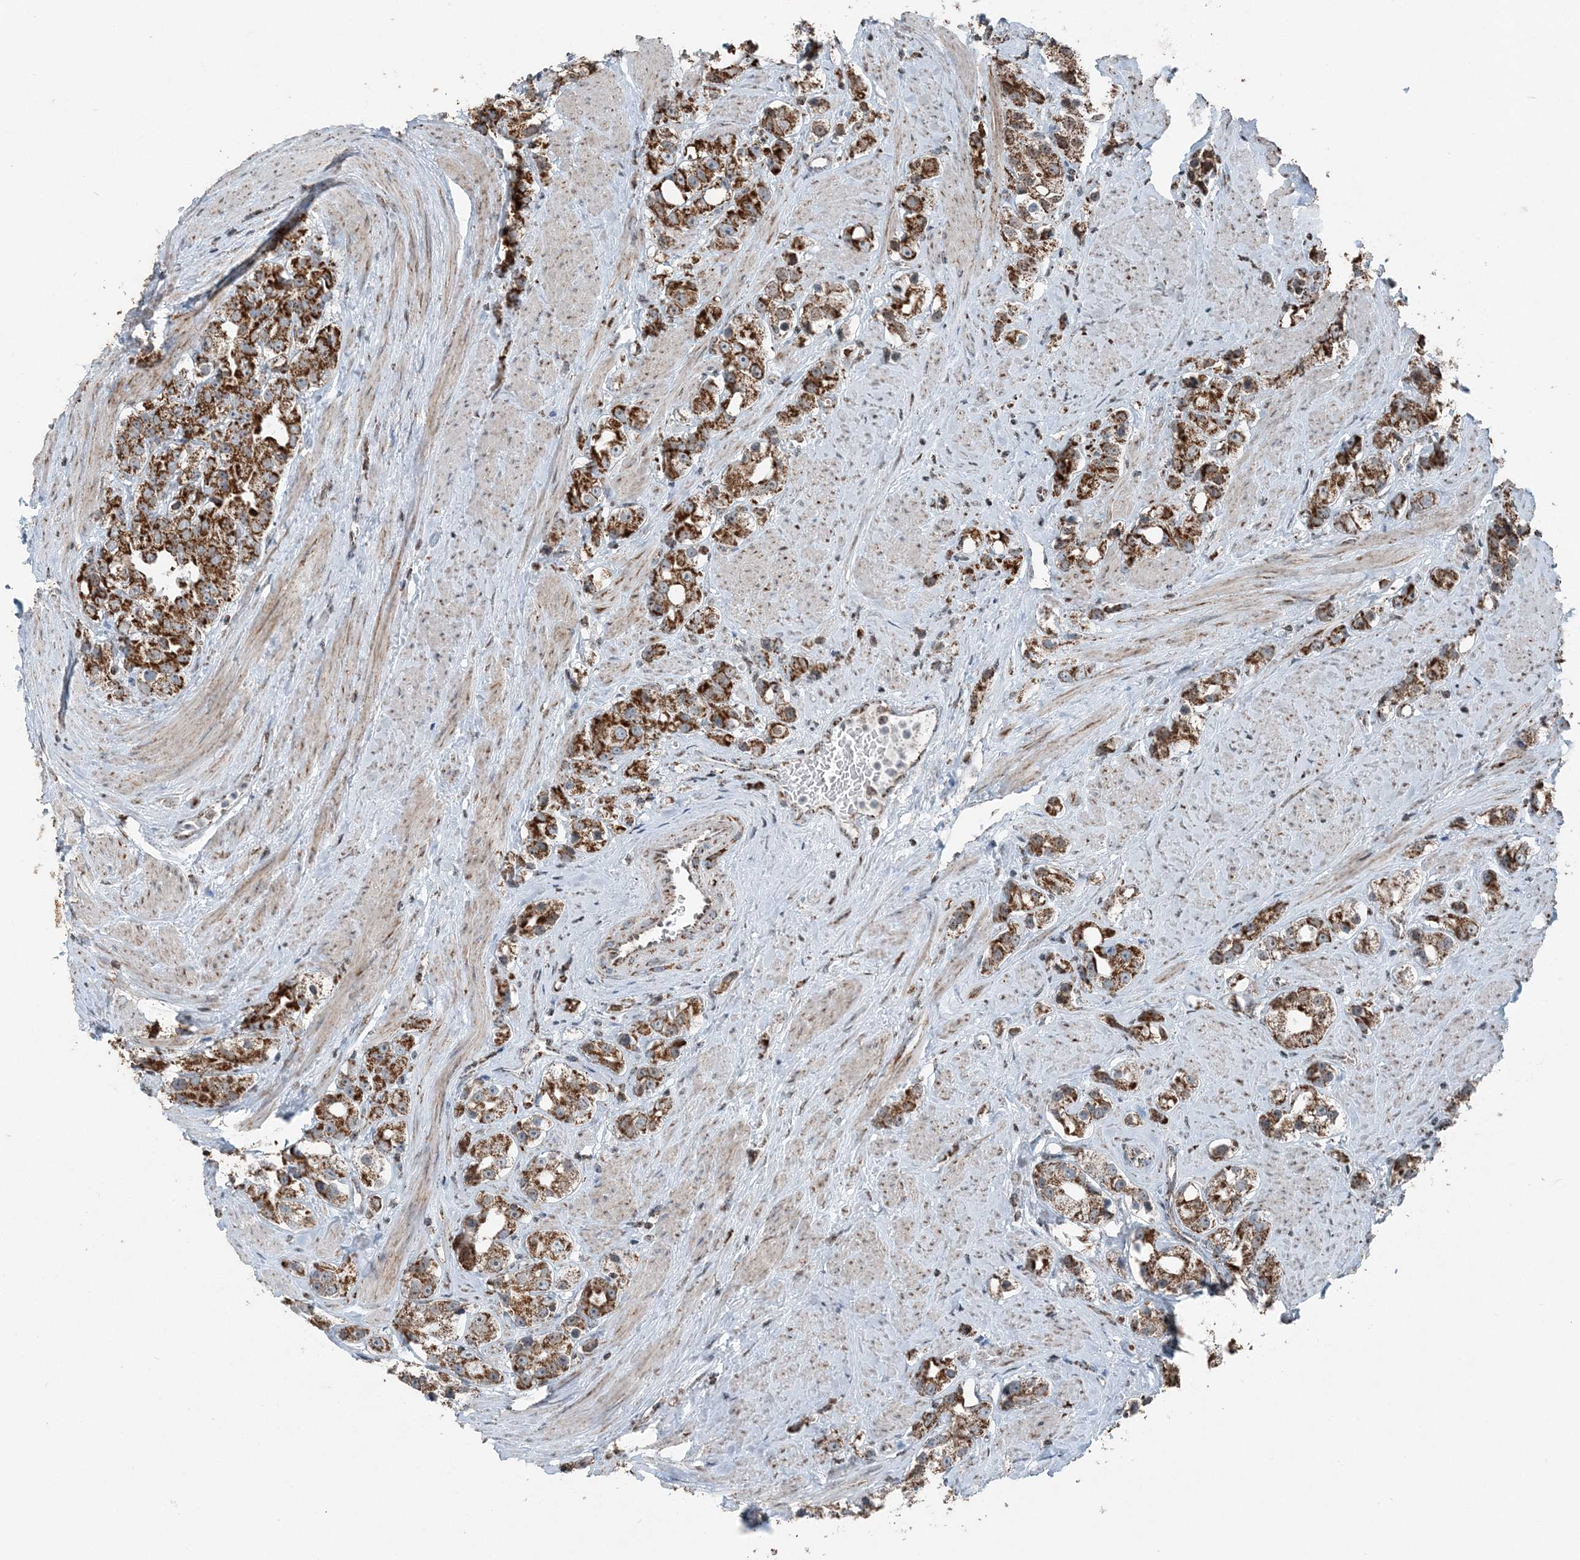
{"staining": {"intensity": "strong", "quantity": ">75%", "location": "cytoplasmic/membranous"}, "tissue": "prostate cancer", "cell_type": "Tumor cells", "image_type": "cancer", "snomed": [{"axis": "morphology", "description": "Adenocarcinoma, NOS"}, {"axis": "topography", "description": "Prostate"}], "caption": "High-power microscopy captured an immunohistochemistry (IHC) image of prostate cancer (adenocarcinoma), revealing strong cytoplasmic/membranous positivity in about >75% of tumor cells.", "gene": "SUCLG1", "patient": {"sex": "male", "age": 79}}